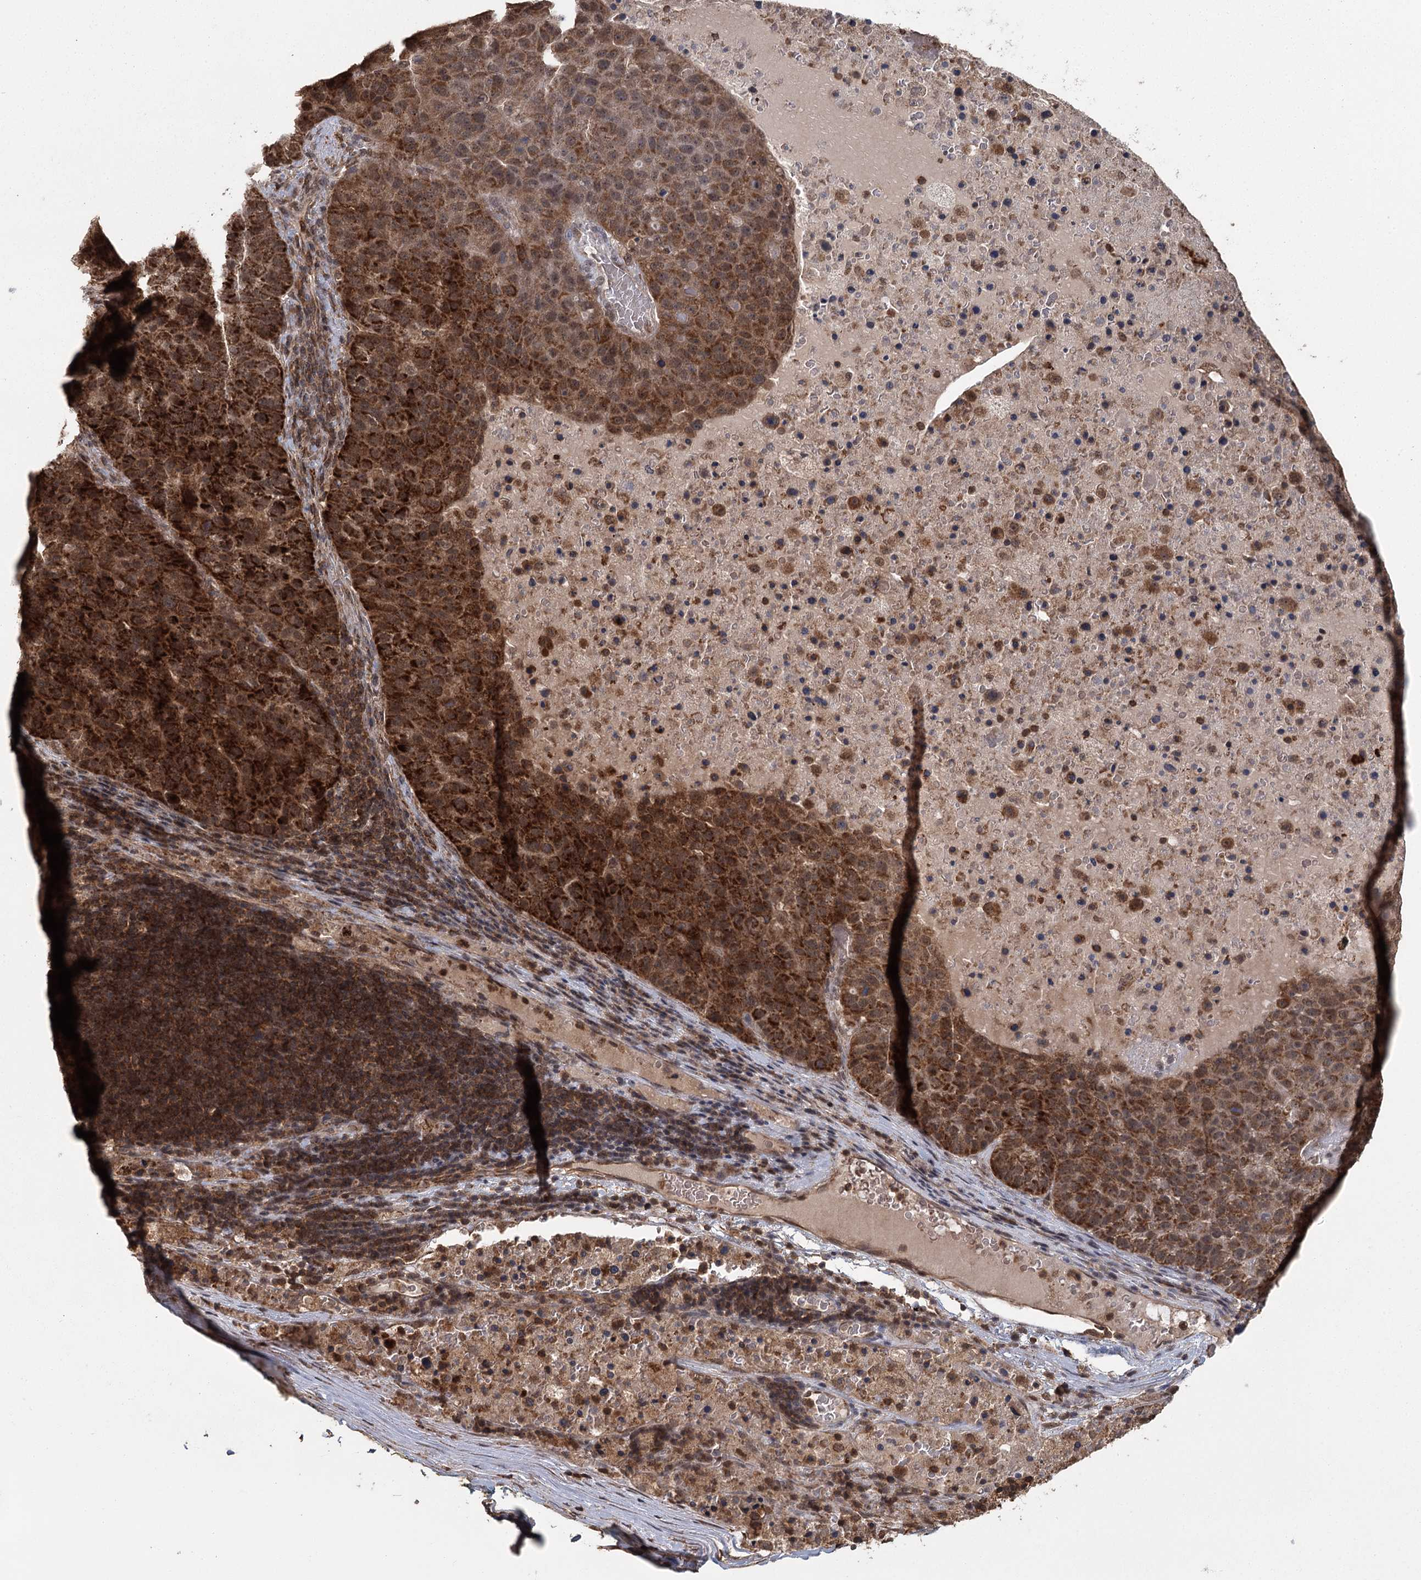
{"staining": {"intensity": "strong", "quantity": ">75%", "location": "cytoplasmic/membranous"}, "tissue": "pancreatic cancer", "cell_type": "Tumor cells", "image_type": "cancer", "snomed": [{"axis": "morphology", "description": "Adenocarcinoma, NOS"}, {"axis": "topography", "description": "Pancreas"}], "caption": "A histopathology image of pancreatic cancer stained for a protein displays strong cytoplasmic/membranous brown staining in tumor cells. (Brightfield microscopy of DAB IHC at high magnification).", "gene": "MICU1", "patient": {"sex": "female", "age": 61}}